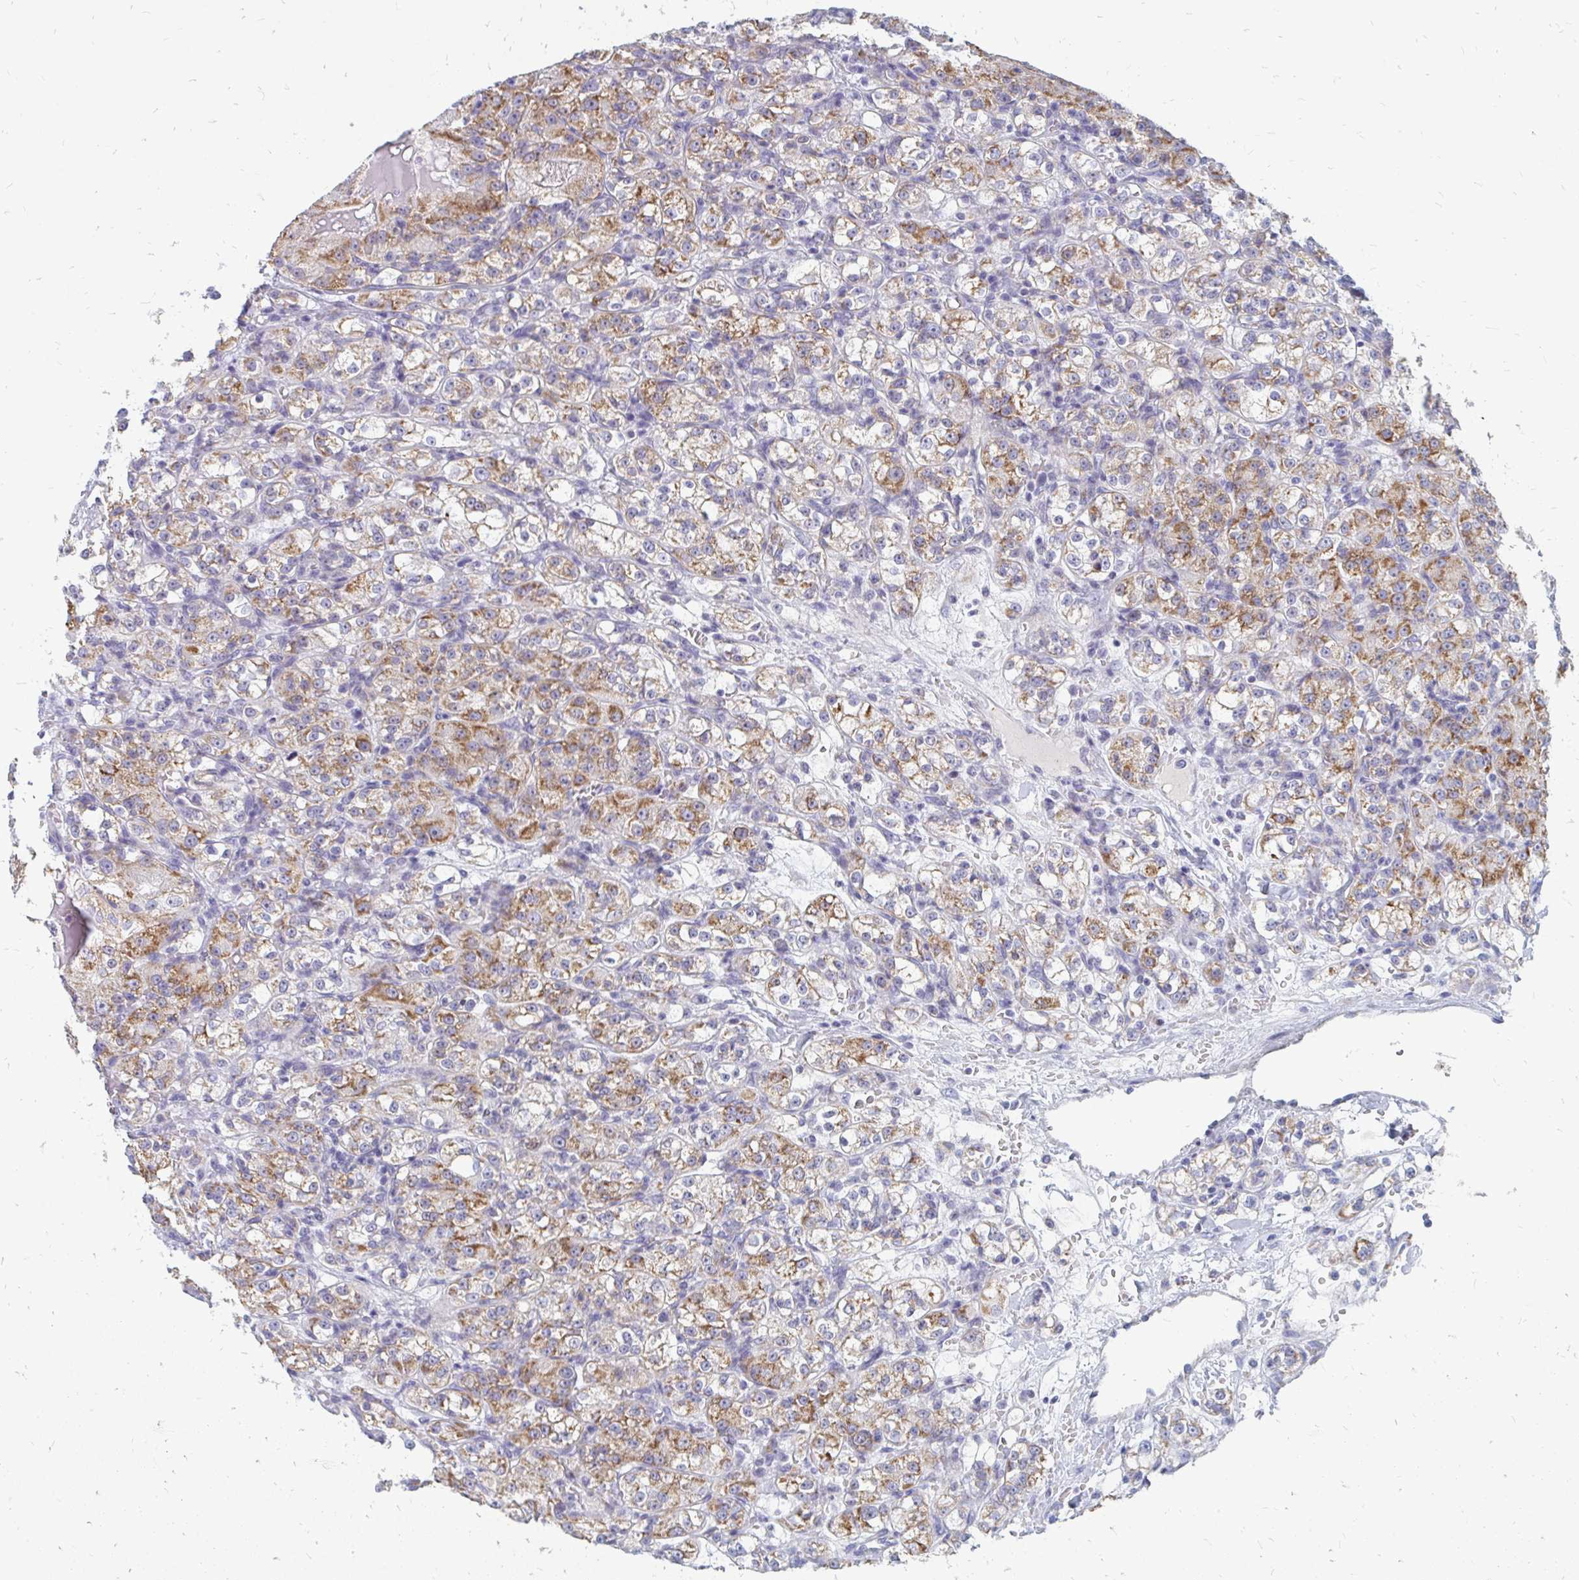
{"staining": {"intensity": "moderate", "quantity": ">75%", "location": "cytoplasmic/membranous"}, "tissue": "renal cancer", "cell_type": "Tumor cells", "image_type": "cancer", "snomed": [{"axis": "morphology", "description": "Normal tissue, NOS"}, {"axis": "morphology", "description": "Adenocarcinoma, NOS"}, {"axis": "topography", "description": "Kidney"}], "caption": "IHC of renal cancer reveals medium levels of moderate cytoplasmic/membranous expression in approximately >75% of tumor cells.", "gene": "OR10V1", "patient": {"sex": "male", "age": 61}}